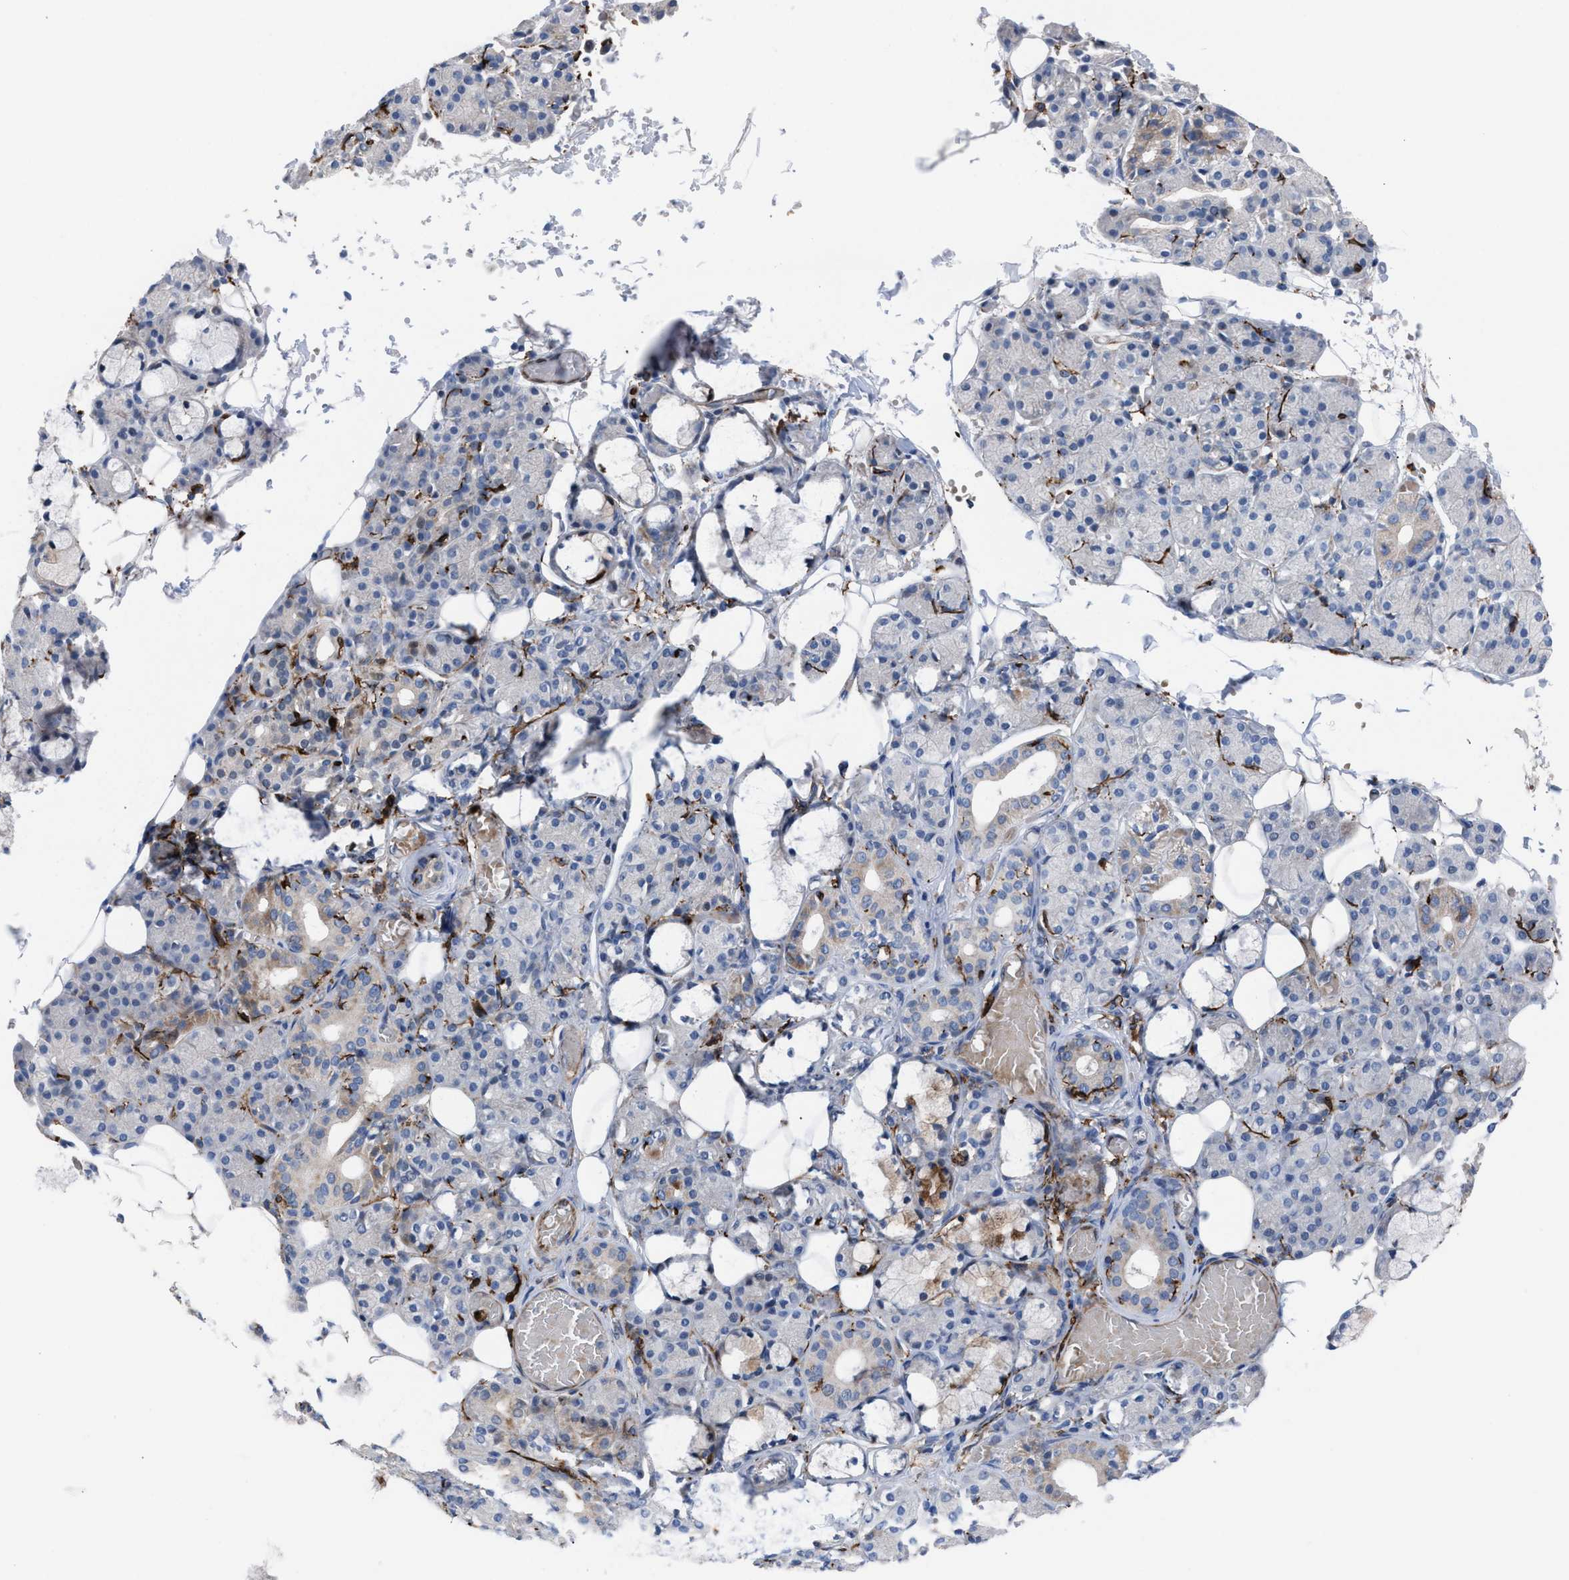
{"staining": {"intensity": "weak", "quantity": "<25%", "location": "cytoplasmic/membranous"}, "tissue": "salivary gland", "cell_type": "Glandular cells", "image_type": "normal", "snomed": [{"axis": "morphology", "description": "Normal tissue, NOS"}, {"axis": "topography", "description": "Salivary gland"}], "caption": "Immunohistochemical staining of unremarkable human salivary gland displays no significant staining in glandular cells.", "gene": "SLC47A1", "patient": {"sex": "male", "age": 63}}